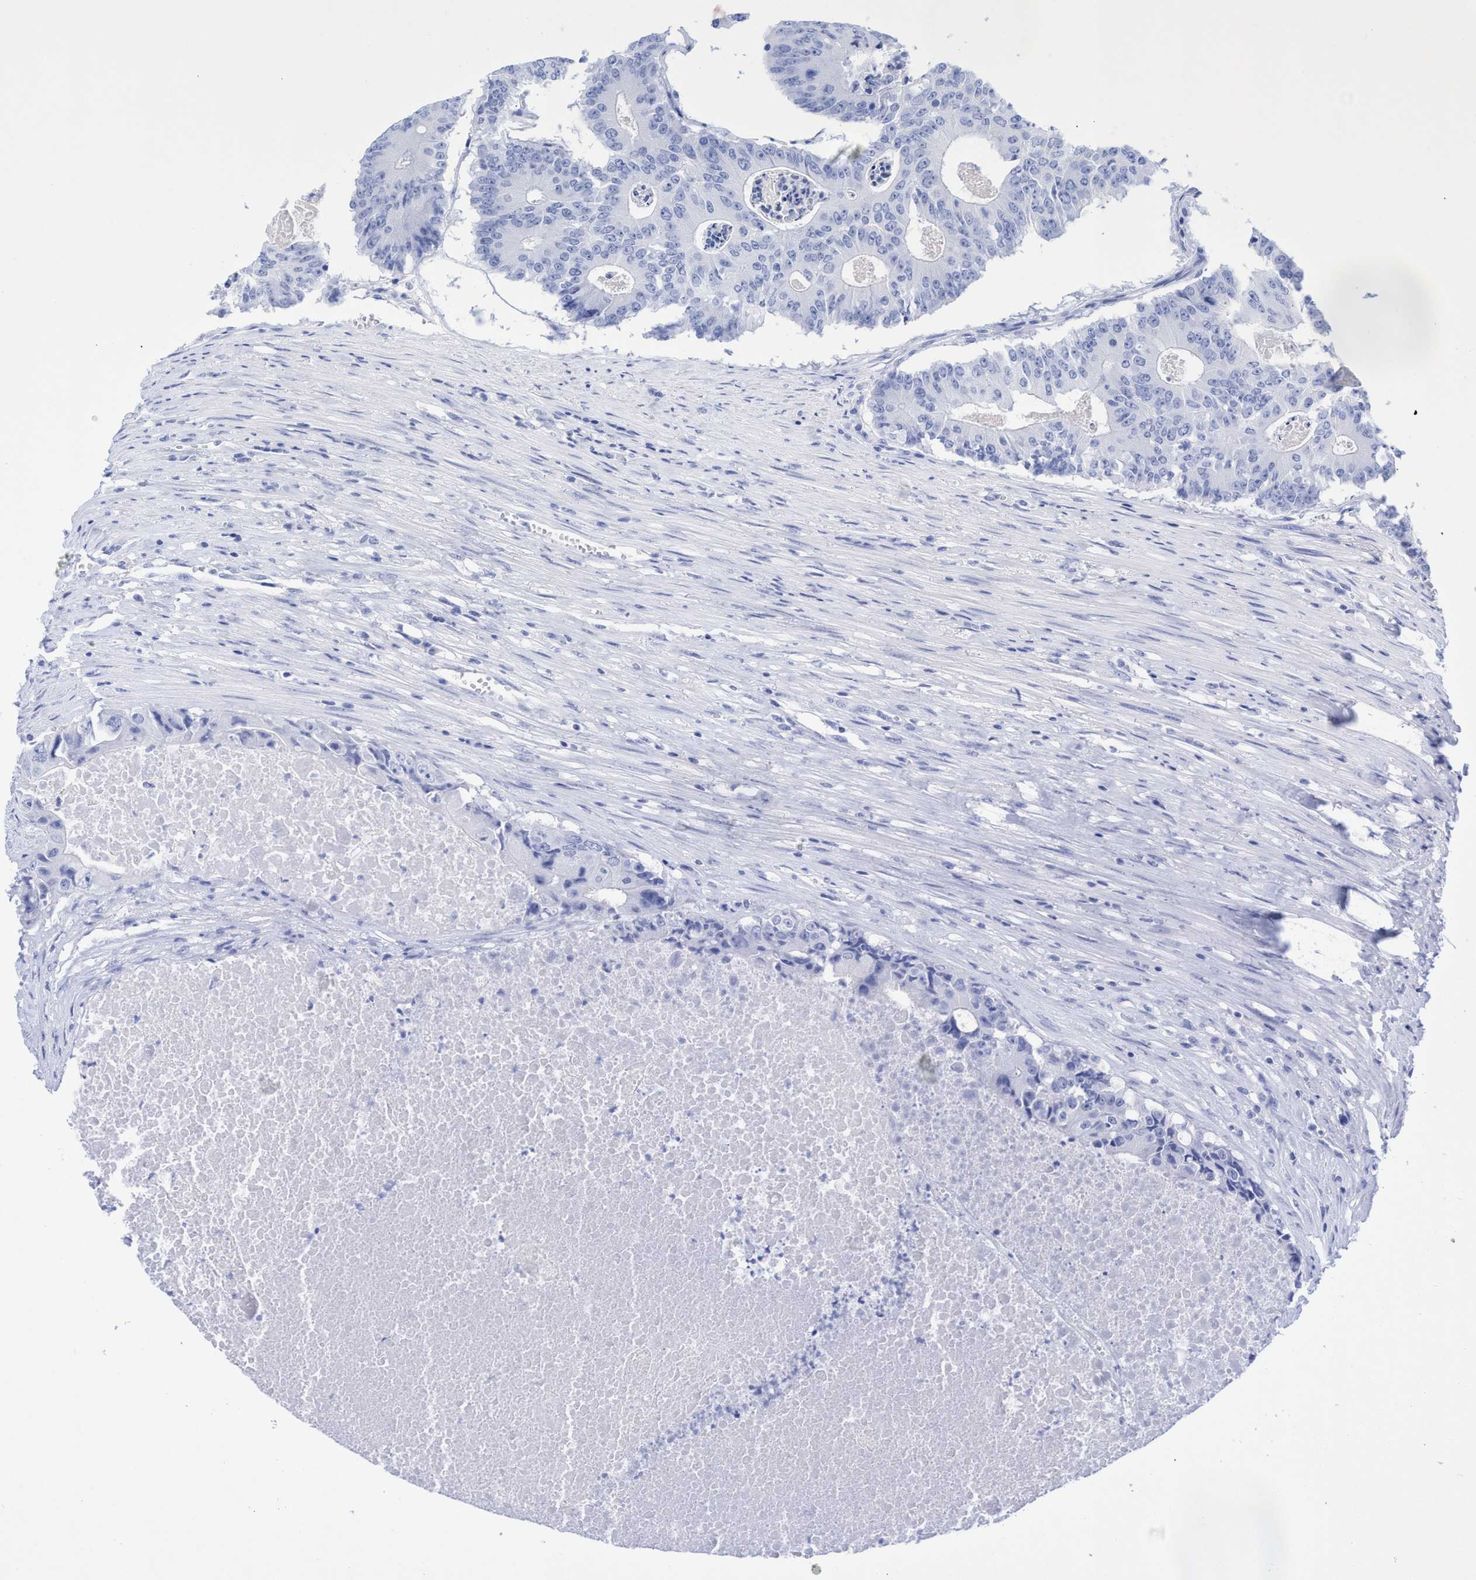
{"staining": {"intensity": "negative", "quantity": "none", "location": "none"}, "tissue": "colorectal cancer", "cell_type": "Tumor cells", "image_type": "cancer", "snomed": [{"axis": "morphology", "description": "Adenocarcinoma, NOS"}, {"axis": "topography", "description": "Colon"}], "caption": "High magnification brightfield microscopy of colorectal cancer (adenocarcinoma) stained with DAB (brown) and counterstained with hematoxylin (blue): tumor cells show no significant staining.", "gene": "INSL6", "patient": {"sex": "male", "age": 87}}